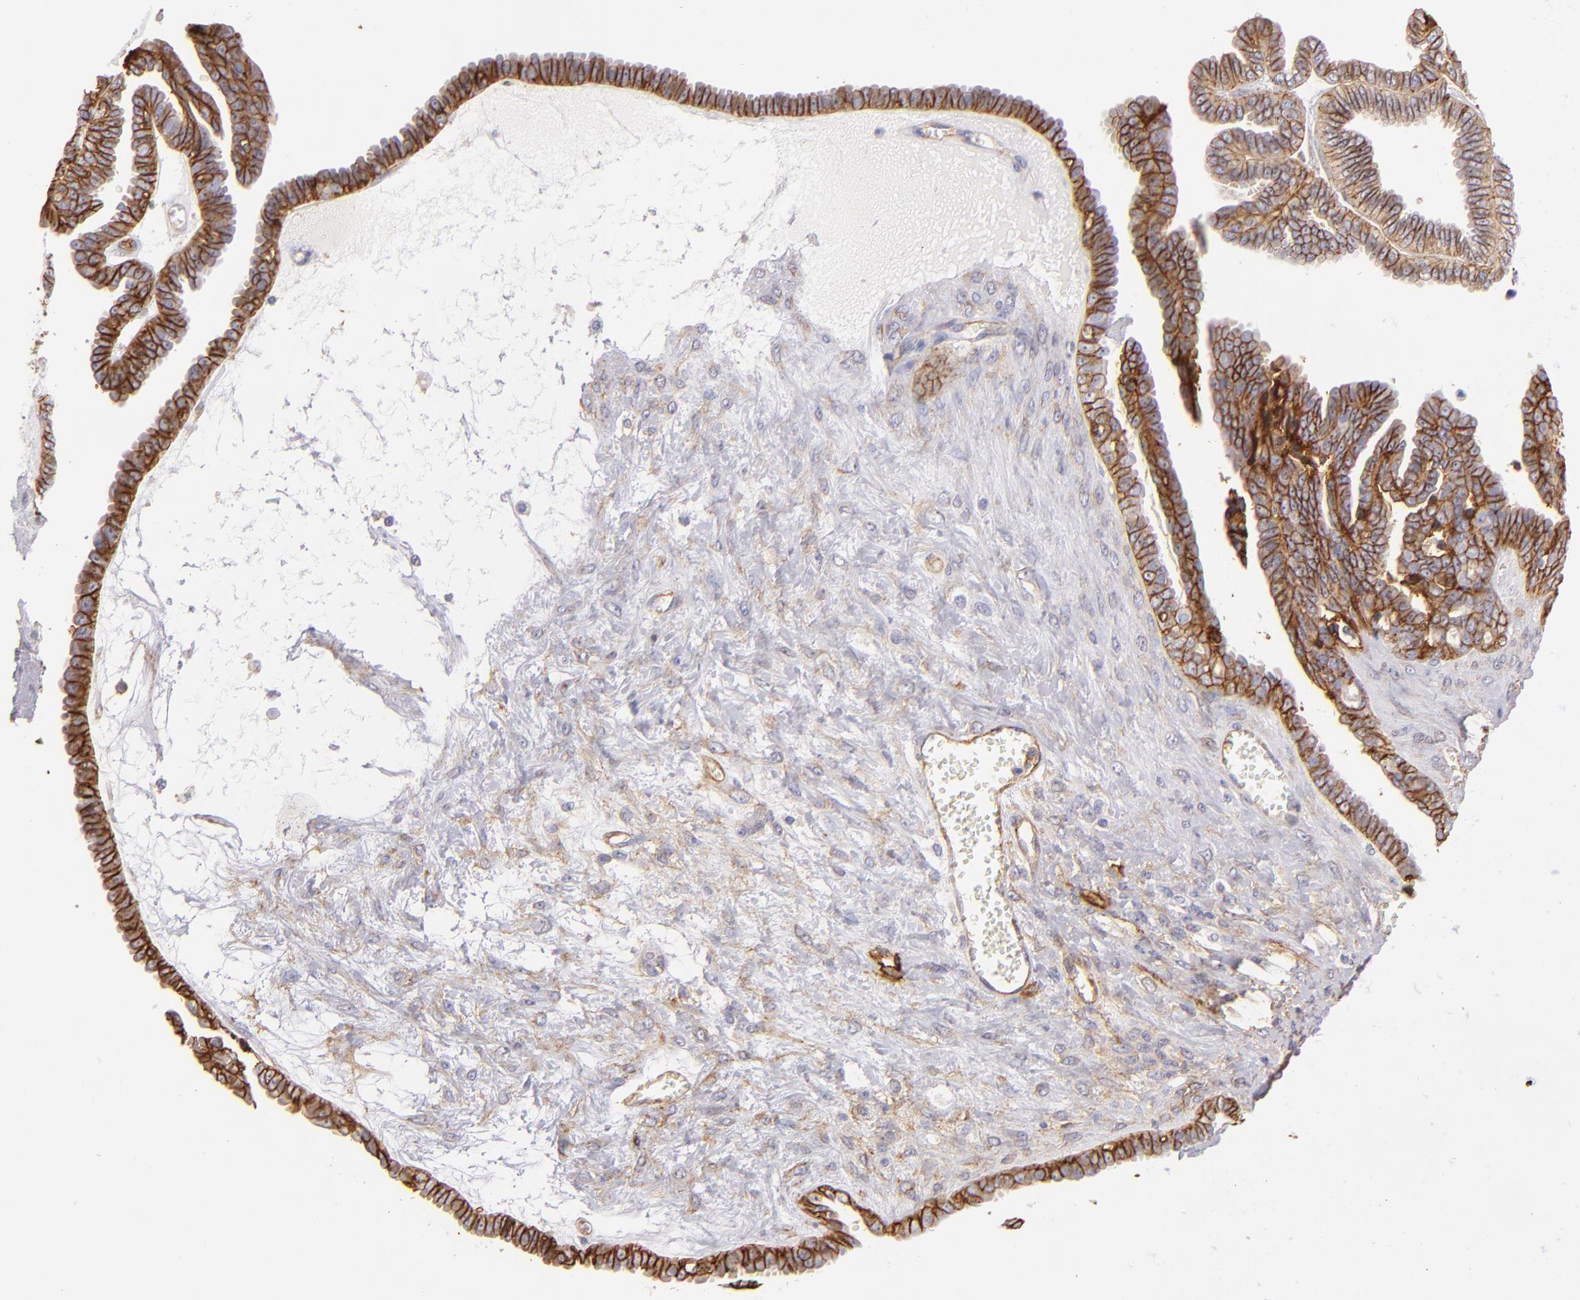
{"staining": {"intensity": "moderate", "quantity": ">75%", "location": "cytoplasmic/membranous"}, "tissue": "ovarian cancer", "cell_type": "Tumor cells", "image_type": "cancer", "snomed": [{"axis": "morphology", "description": "Cystadenocarcinoma, serous, NOS"}, {"axis": "topography", "description": "Ovary"}], "caption": "High-magnification brightfield microscopy of ovarian cancer (serous cystadenocarcinoma) stained with DAB (3,3'-diaminobenzidine) (brown) and counterstained with hematoxylin (blue). tumor cells exhibit moderate cytoplasmic/membranous positivity is seen in approximately>75% of cells.", "gene": "CD151", "patient": {"sex": "female", "age": 71}}